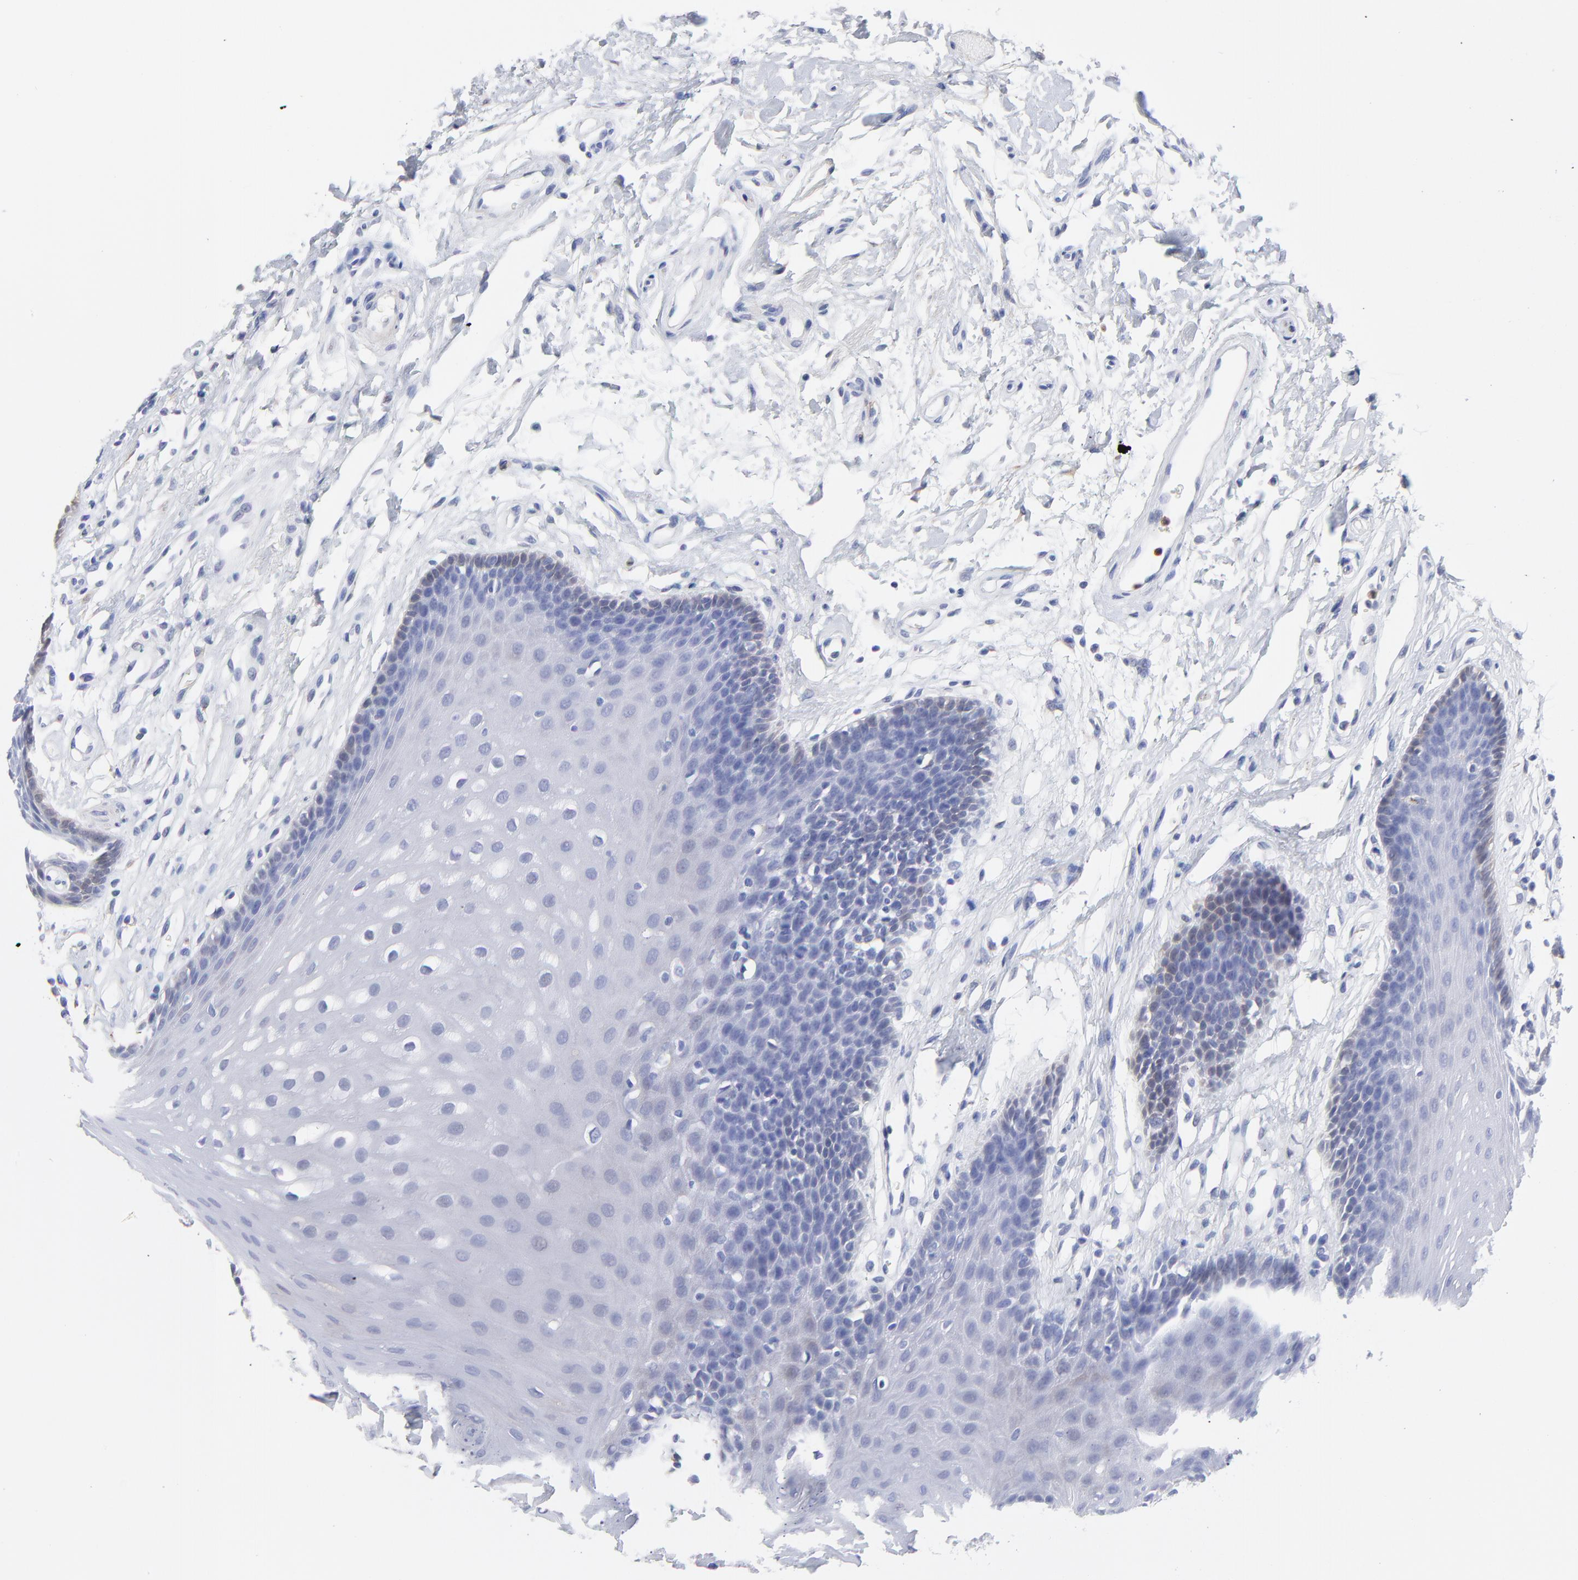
{"staining": {"intensity": "weak", "quantity": "<25%", "location": "cytoplasmic/membranous"}, "tissue": "oral mucosa", "cell_type": "Squamous epithelial cells", "image_type": "normal", "snomed": [{"axis": "morphology", "description": "Normal tissue, NOS"}, {"axis": "topography", "description": "Oral tissue"}], "caption": "Unremarkable oral mucosa was stained to show a protein in brown. There is no significant staining in squamous epithelial cells. (Brightfield microscopy of DAB immunohistochemistry (IHC) at high magnification).", "gene": "SMARCA1", "patient": {"sex": "male", "age": 62}}